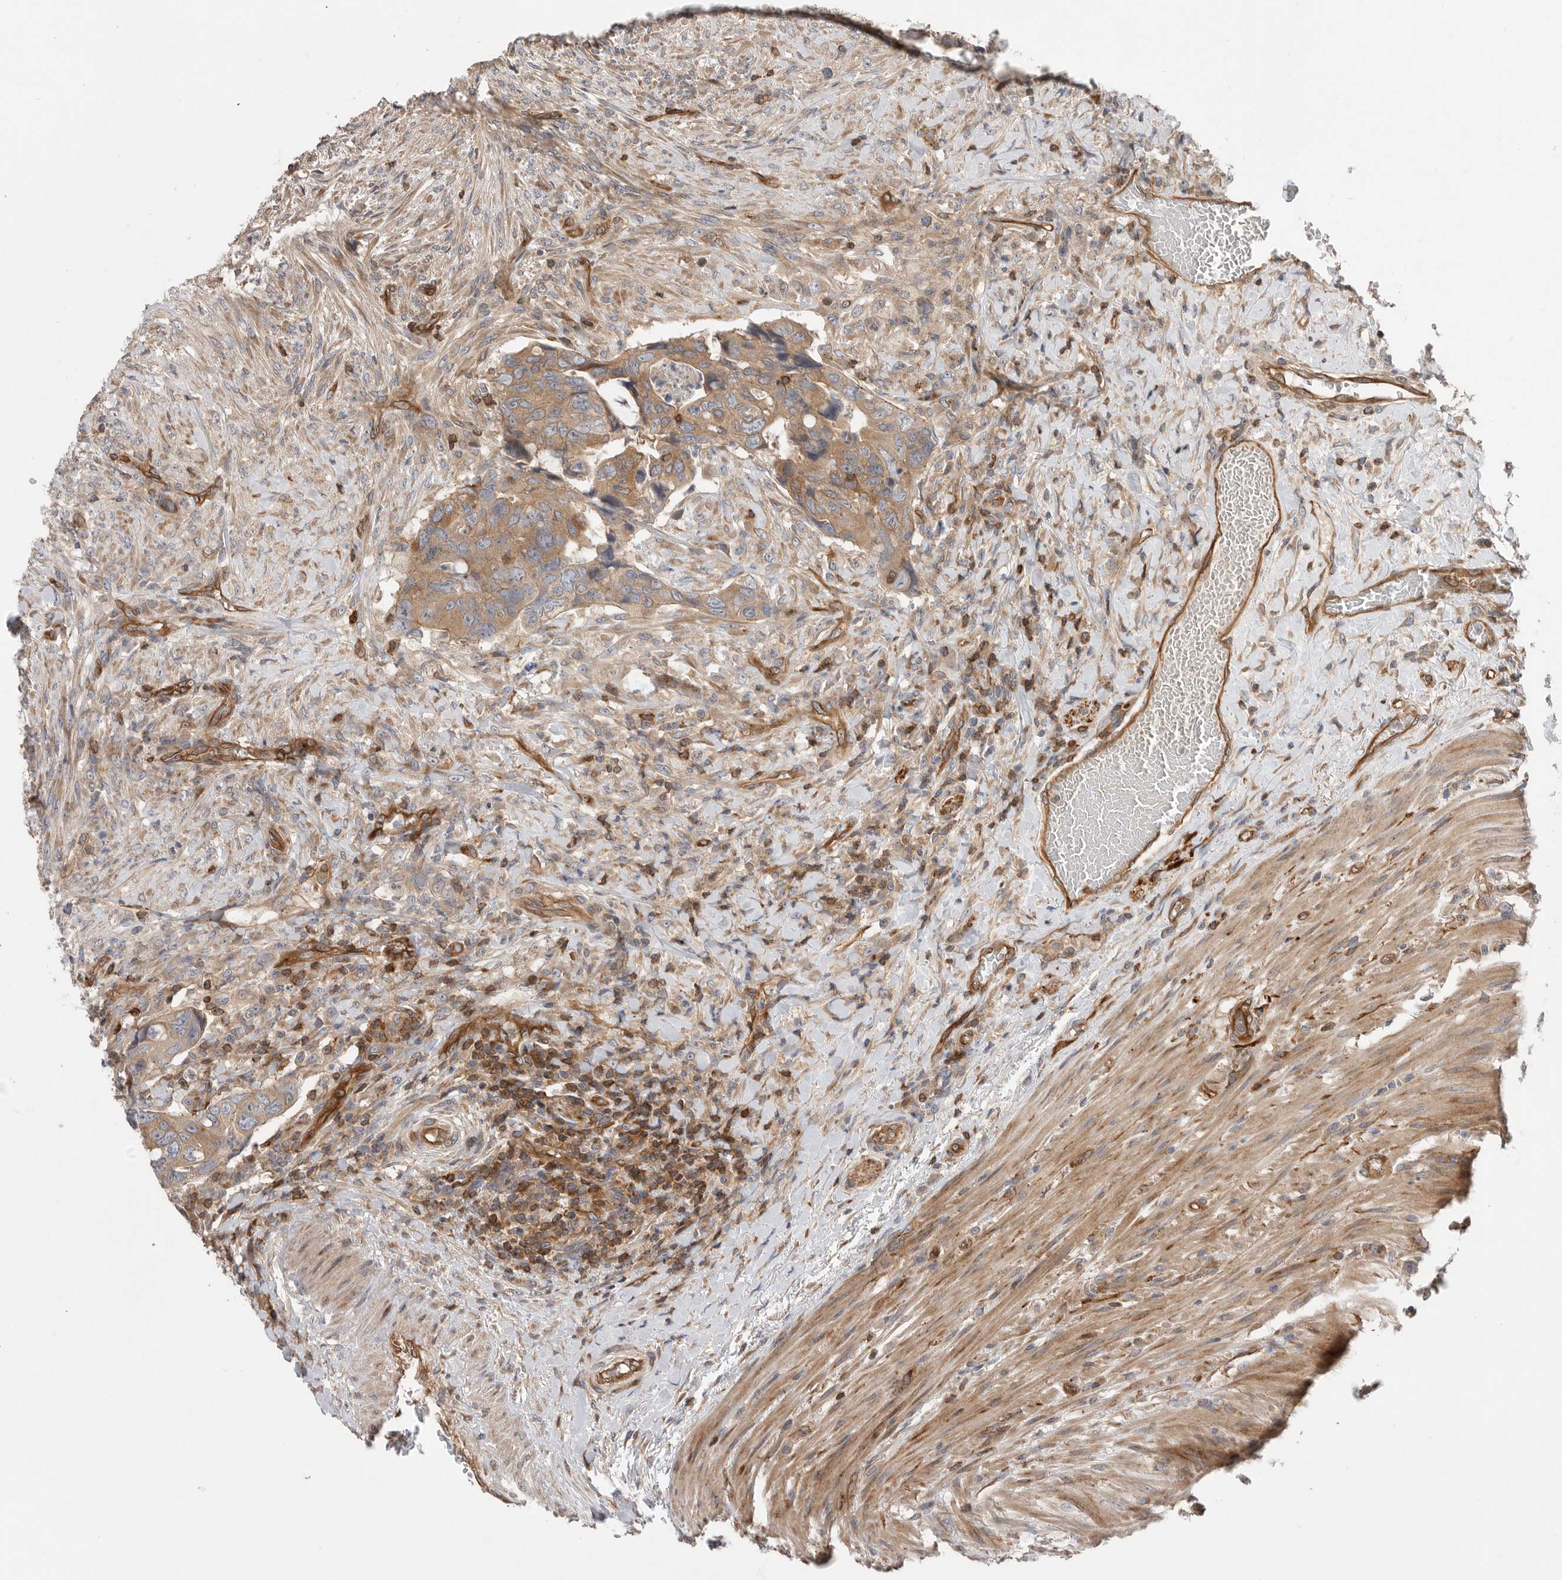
{"staining": {"intensity": "moderate", "quantity": ">75%", "location": "cytoplasmic/membranous"}, "tissue": "colorectal cancer", "cell_type": "Tumor cells", "image_type": "cancer", "snomed": [{"axis": "morphology", "description": "Adenocarcinoma, NOS"}, {"axis": "topography", "description": "Rectum"}], "caption": "Tumor cells exhibit medium levels of moderate cytoplasmic/membranous positivity in approximately >75% of cells in colorectal cancer.", "gene": "PRKCH", "patient": {"sex": "male", "age": 63}}